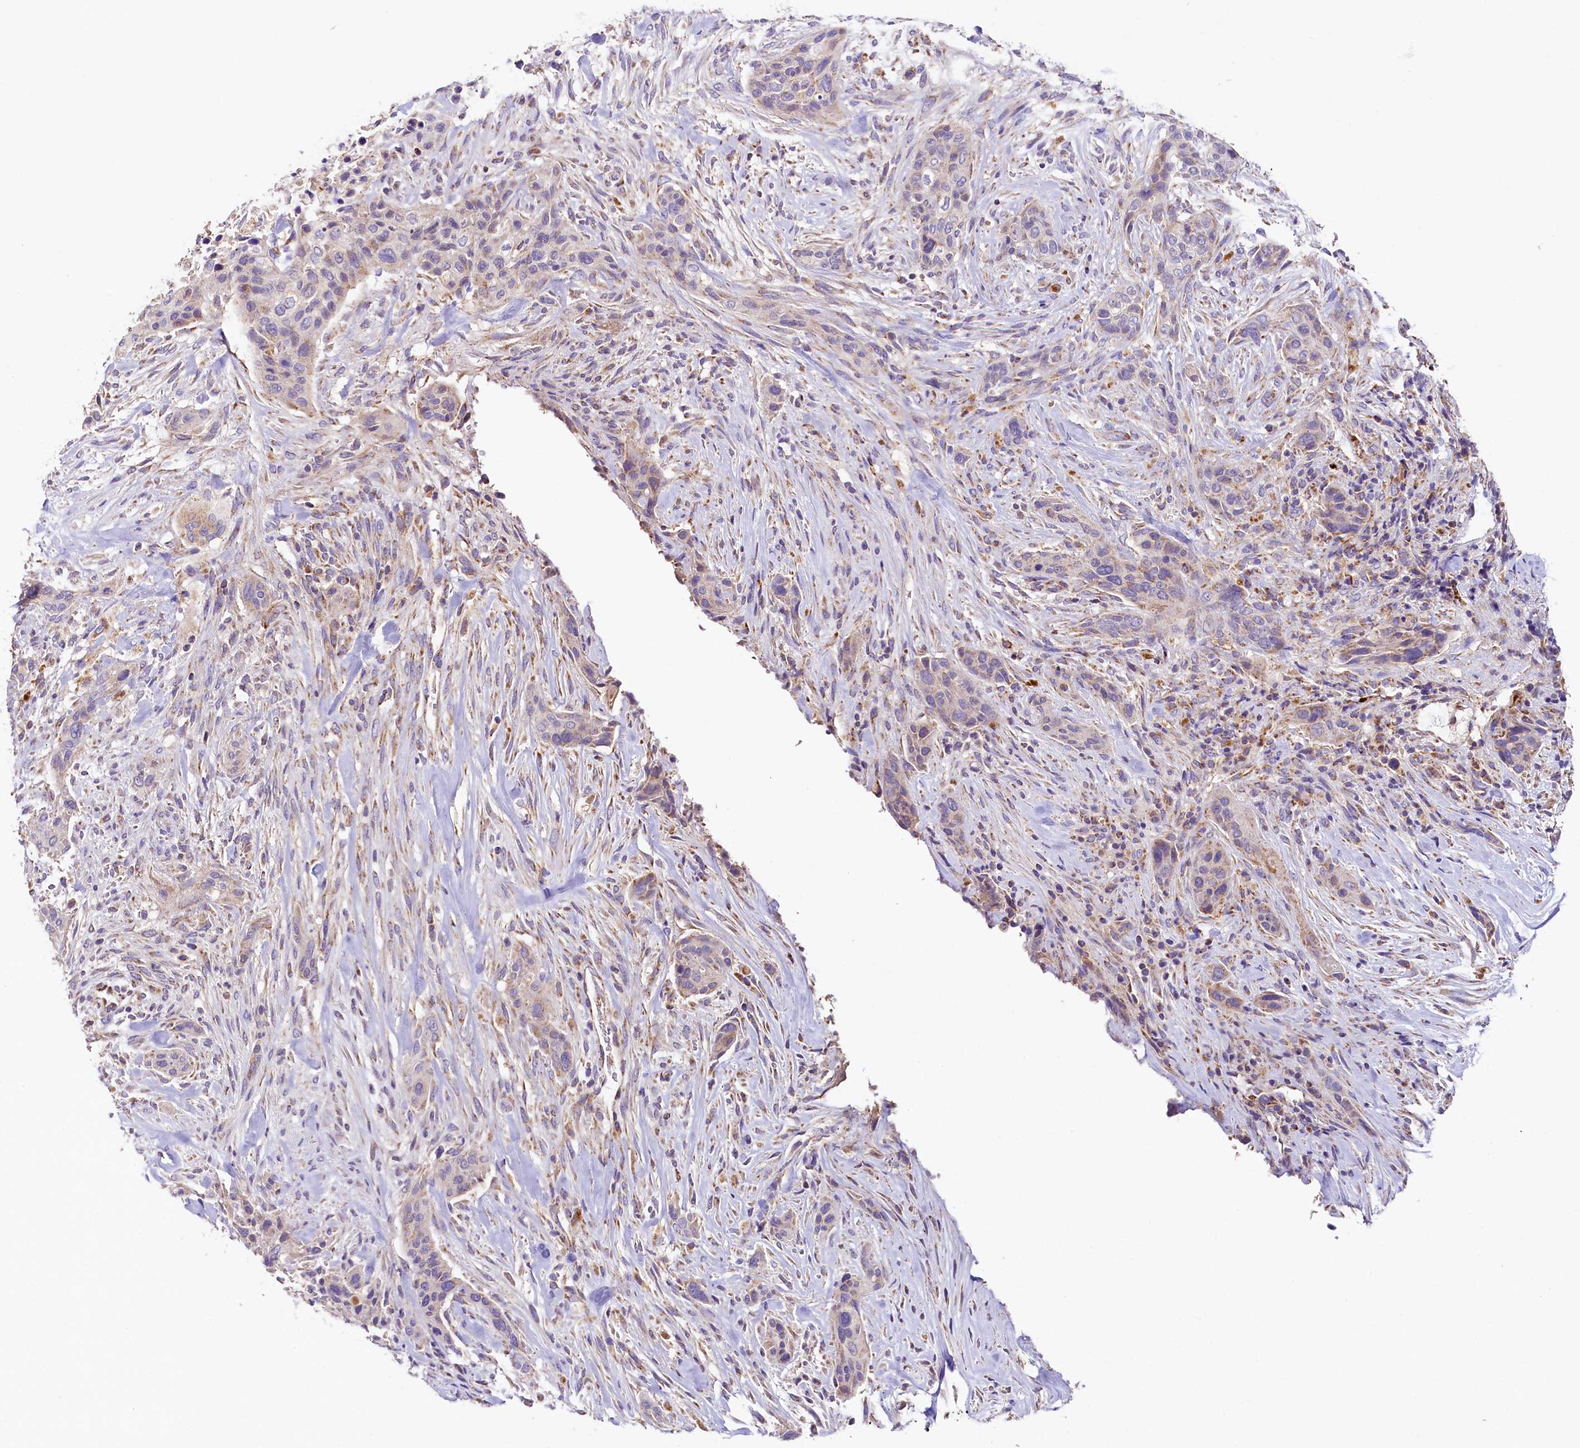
{"staining": {"intensity": "weak", "quantity": "<25%", "location": "cytoplasmic/membranous"}, "tissue": "urothelial cancer", "cell_type": "Tumor cells", "image_type": "cancer", "snomed": [{"axis": "morphology", "description": "Urothelial carcinoma, High grade"}, {"axis": "topography", "description": "Urinary bladder"}], "caption": "High power microscopy image of an IHC image of urothelial cancer, revealing no significant positivity in tumor cells.", "gene": "PMPCB", "patient": {"sex": "male", "age": 35}}